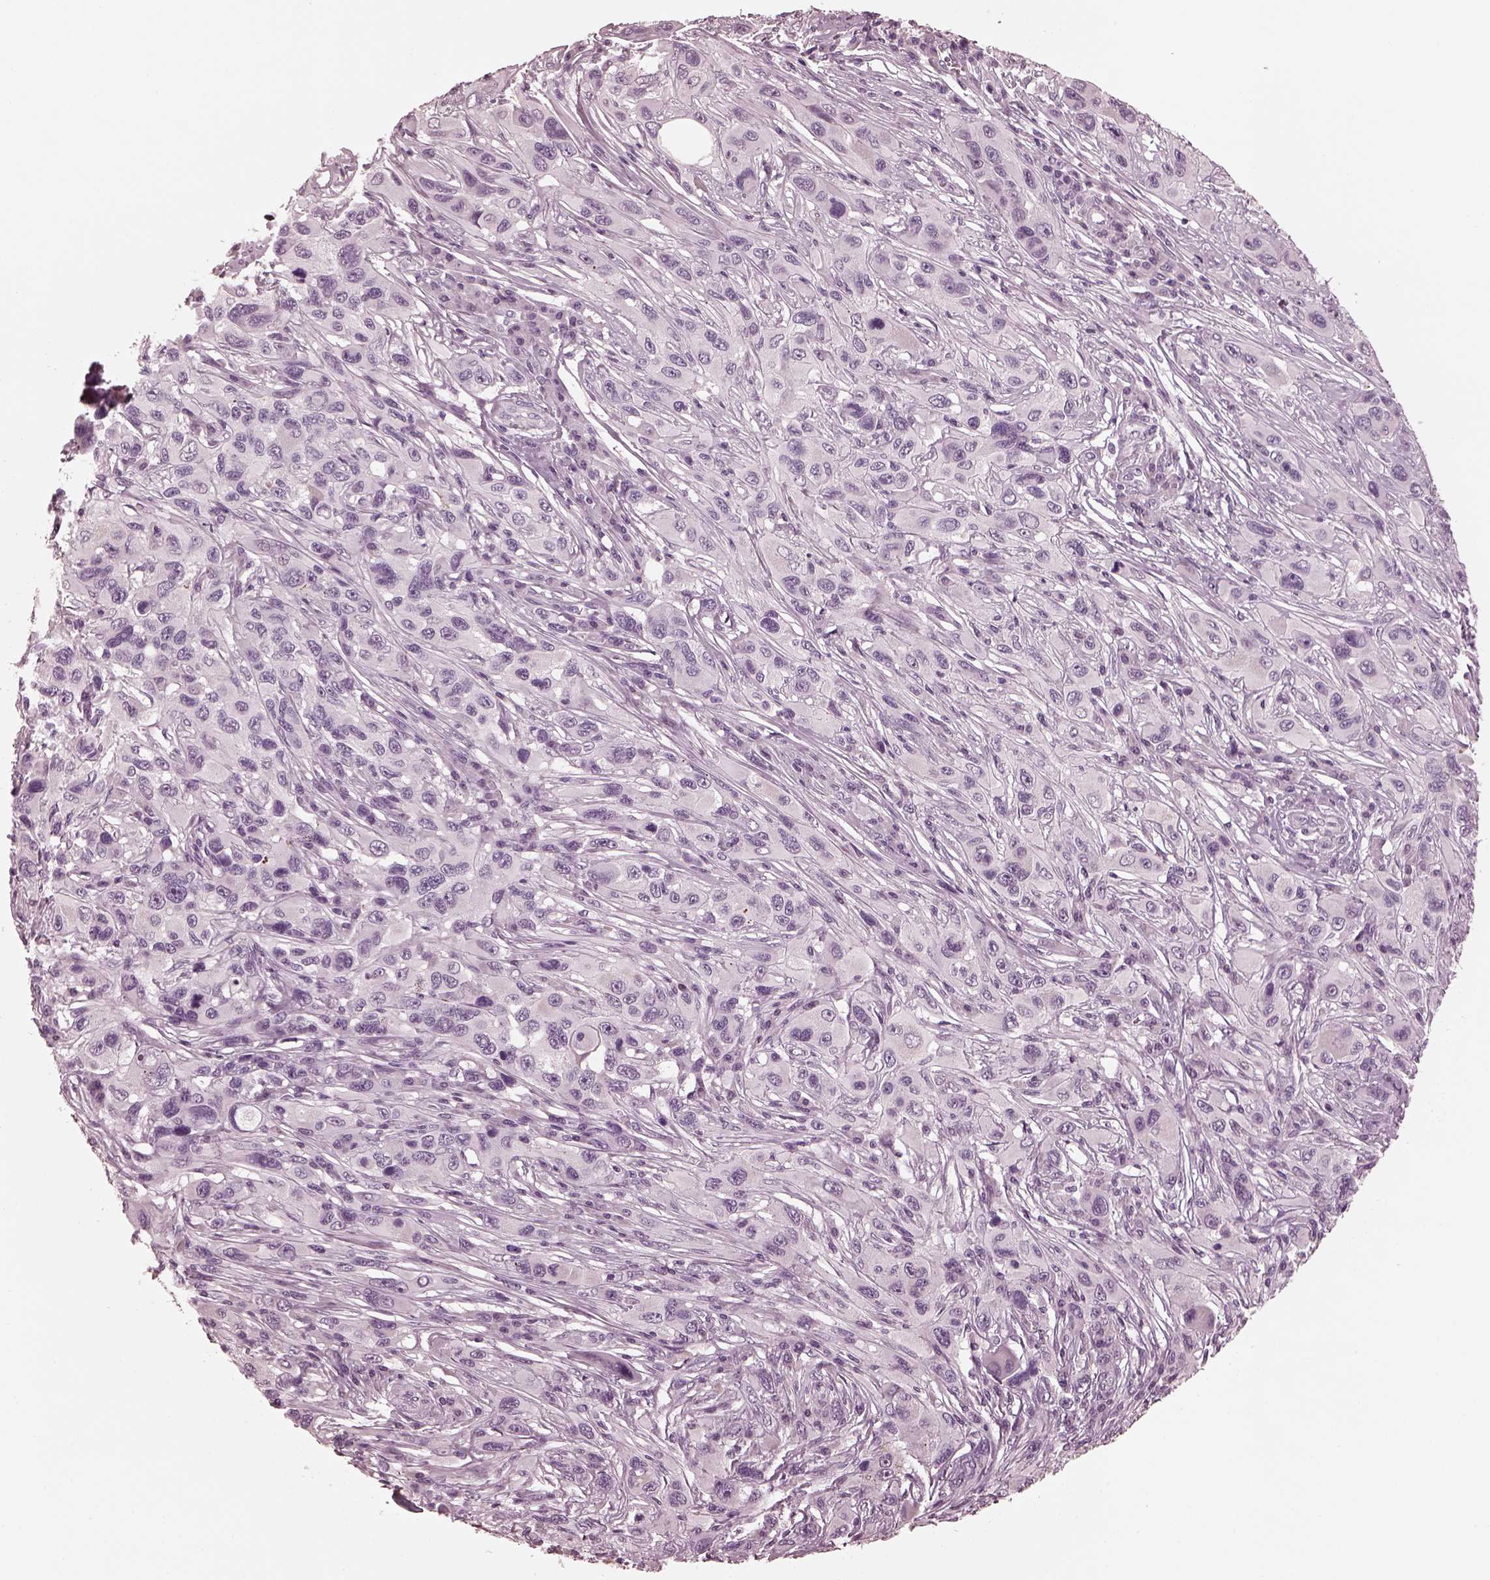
{"staining": {"intensity": "negative", "quantity": "none", "location": "none"}, "tissue": "melanoma", "cell_type": "Tumor cells", "image_type": "cancer", "snomed": [{"axis": "morphology", "description": "Malignant melanoma, NOS"}, {"axis": "topography", "description": "Skin"}], "caption": "An IHC image of malignant melanoma is shown. There is no staining in tumor cells of malignant melanoma.", "gene": "CGA", "patient": {"sex": "male", "age": 53}}